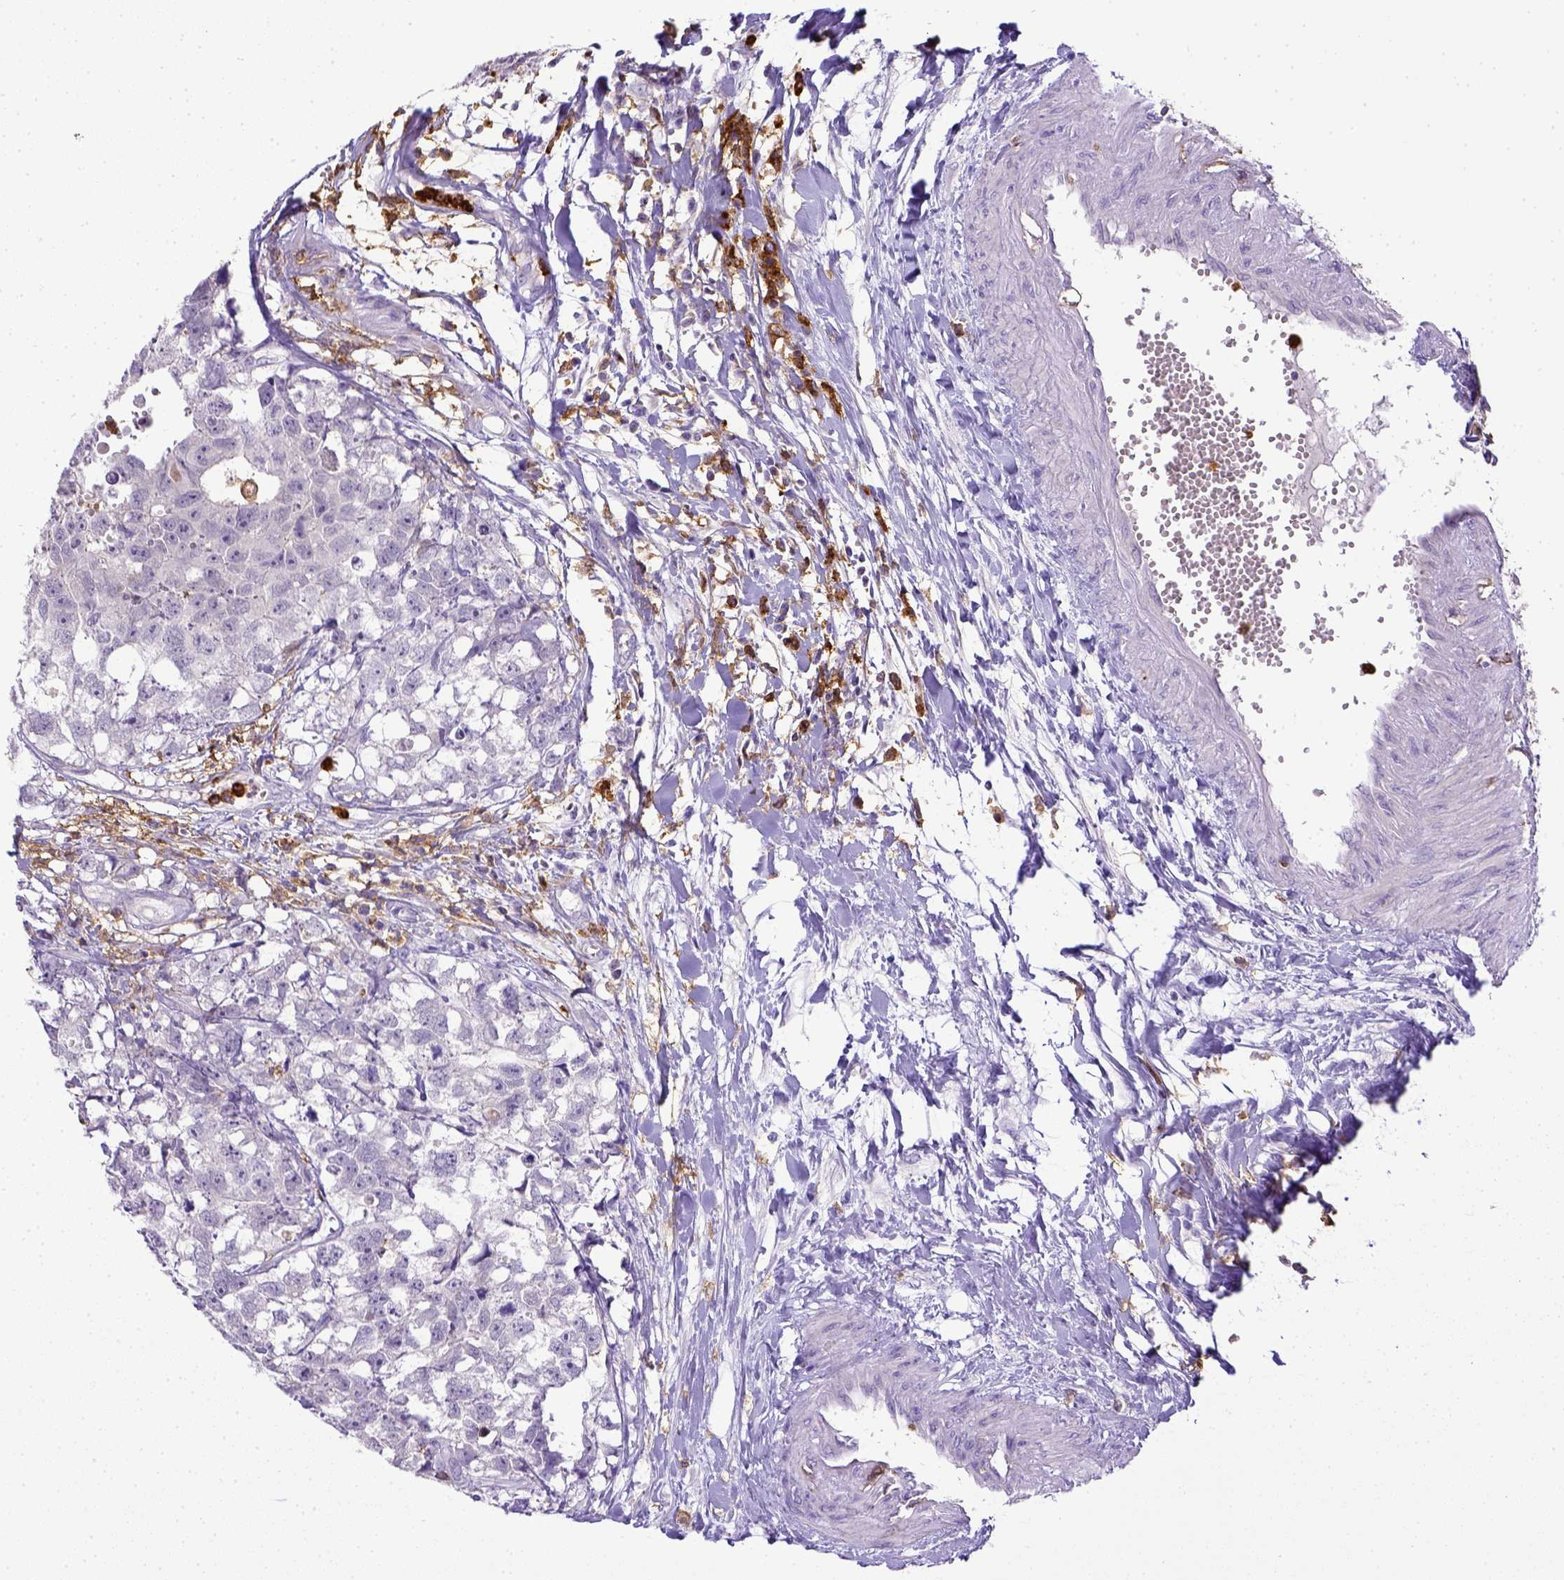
{"staining": {"intensity": "negative", "quantity": "none", "location": "none"}, "tissue": "testis cancer", "cell_type": "Tumor cells", "image_type": "cancer", "snomed": [{"axis": "morphology", "description": "Carcinoma, Embryonal, NOS"}, {"axis": "morphology", "description": "Teratoma, malignant, NOS"}, {"axis": "topography", "description": "Testis"}], "caption": "IHC of human testis embryonal carcinoma shows no expression in tumor cells.", "gene": "ITGAM", "patient": {"sex": "male", "age": 44}}